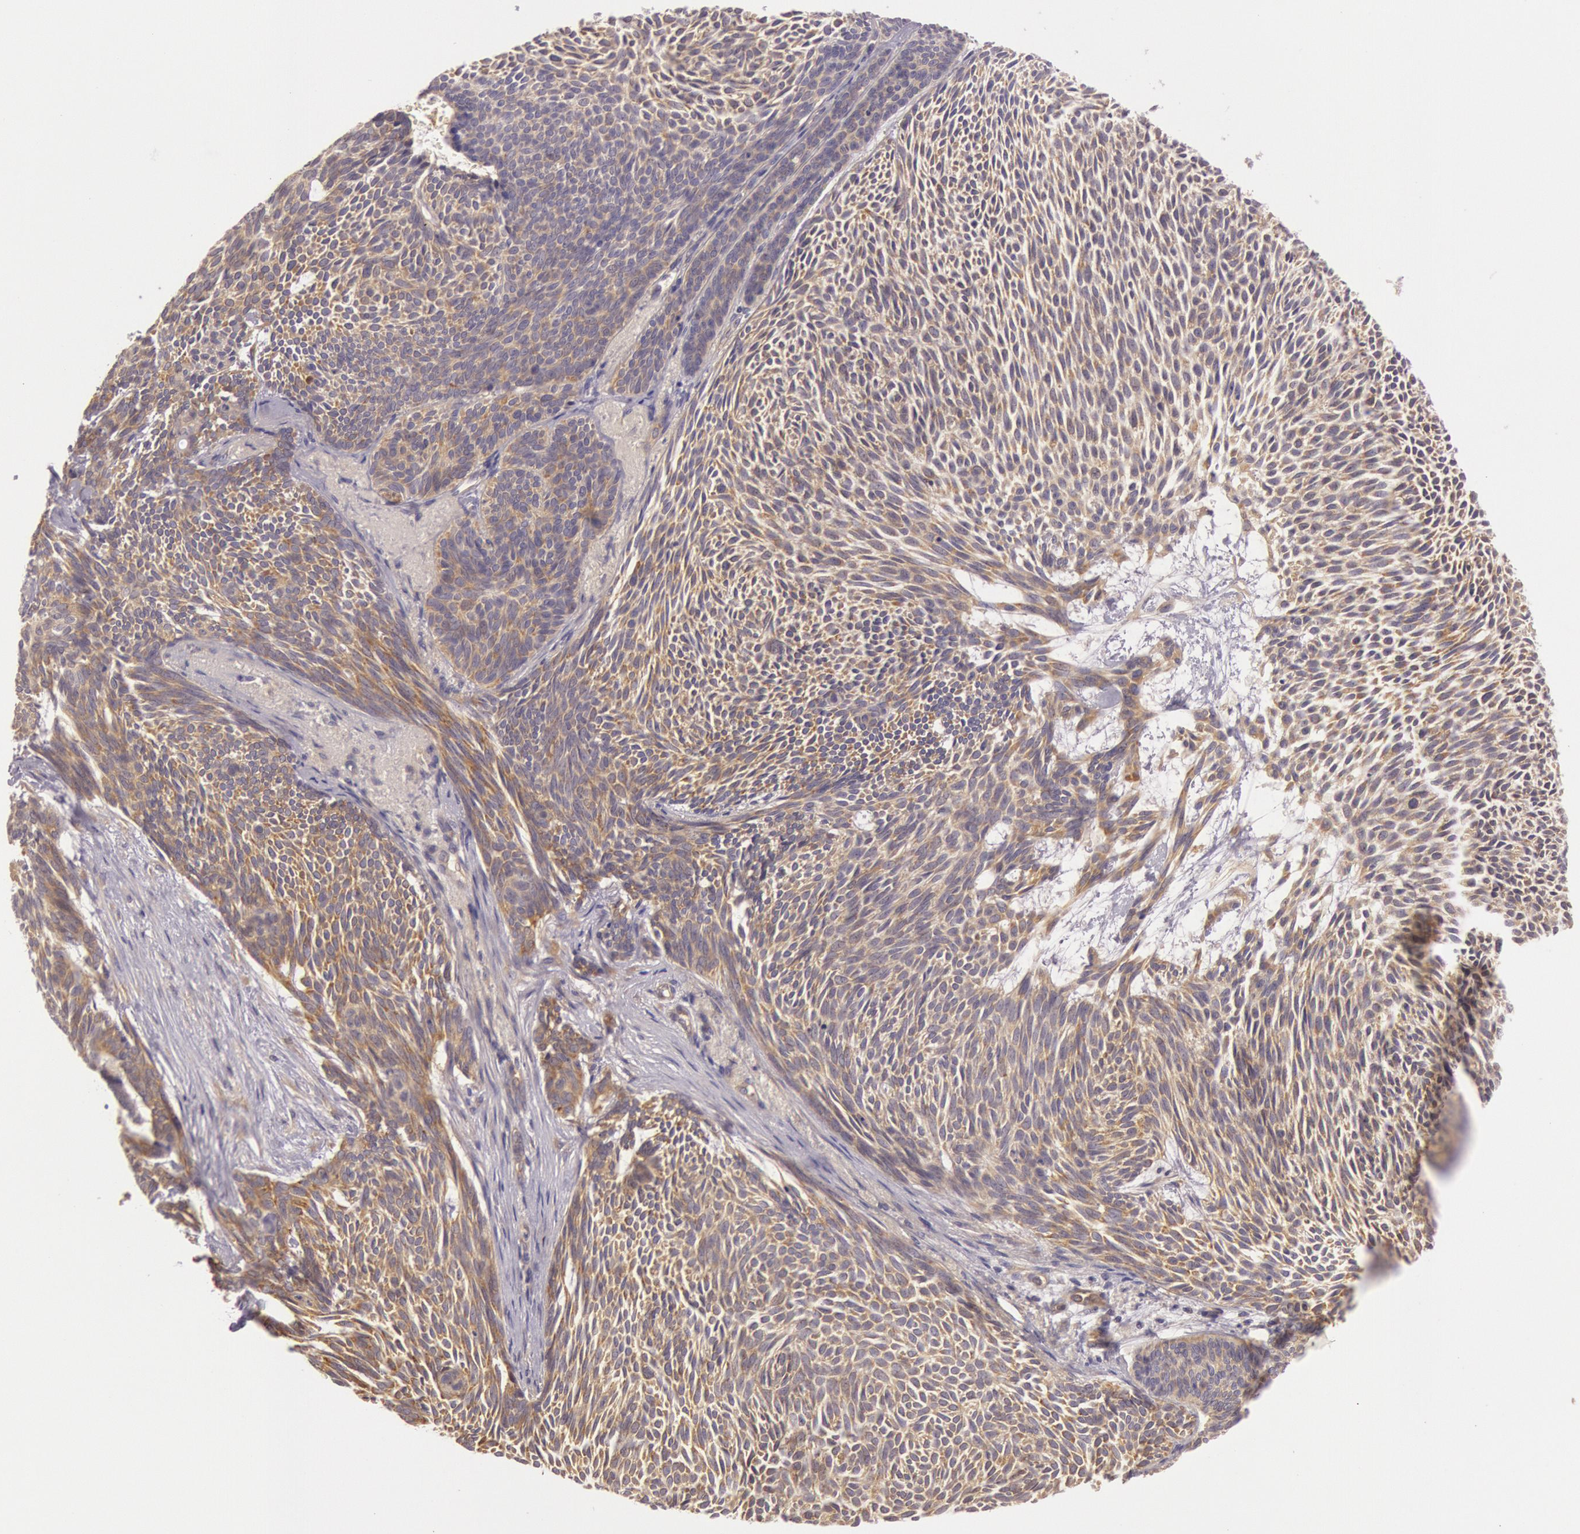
{"staining": {"intensity": "weak", "quantity": ">75%", "location": "cytoplasmic/membranous"}, "tissue": "skin cancer", "cell_type": "Tumor cells", "image_type": "cancer", "snomed": [{"axis": "morphology", "description": "Basal cell carcinoma"}, {"axis": "topography", "description": "Skin"}], "caption": "Basal cell carcinoma (skin) stained with a brown dye shows weak cytoplasmic/membranous positive staining in about >75% of tumor cells.", "gene": "CHUK", "patient": {"sex": "male", "age": 84}}